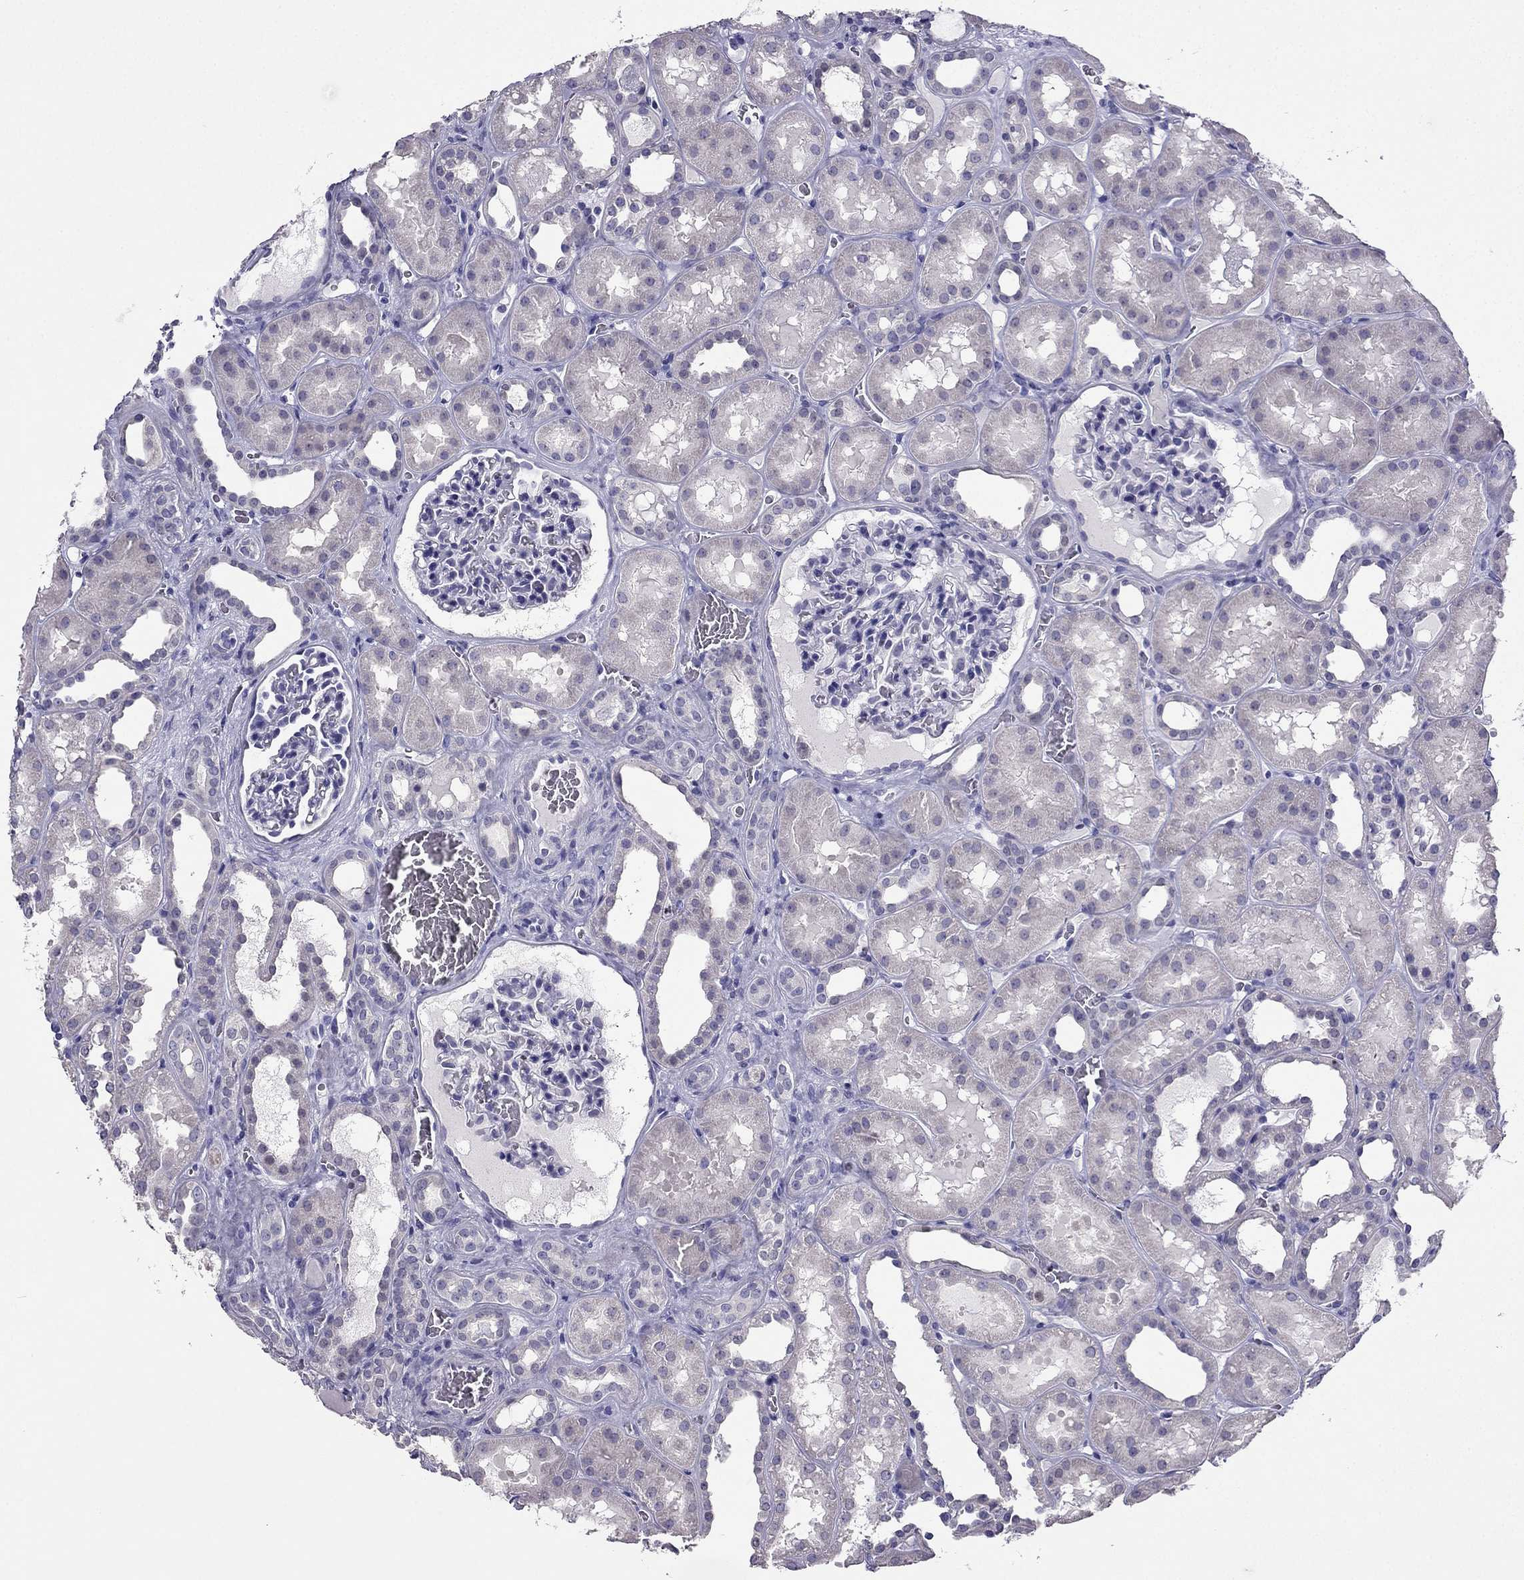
{"staining": {"intensity": "negative", "quantity": "none", "location": "none"}, "tissue": "kidney", "cell_type": "Cells in glomeruli", "image_type": "normal", "snomed": [{"axis": "morphology", "description": "Normal tissue, NOS"}, {"axis": "topography", "description": "Kidney"}], "caption": "DAB immunohistochemical staining of unremarkable human kidney displays no significant expression in cells in glomeruli.", "gene": "ARID3A", "patient": {"sex": "female", "age": 41}}